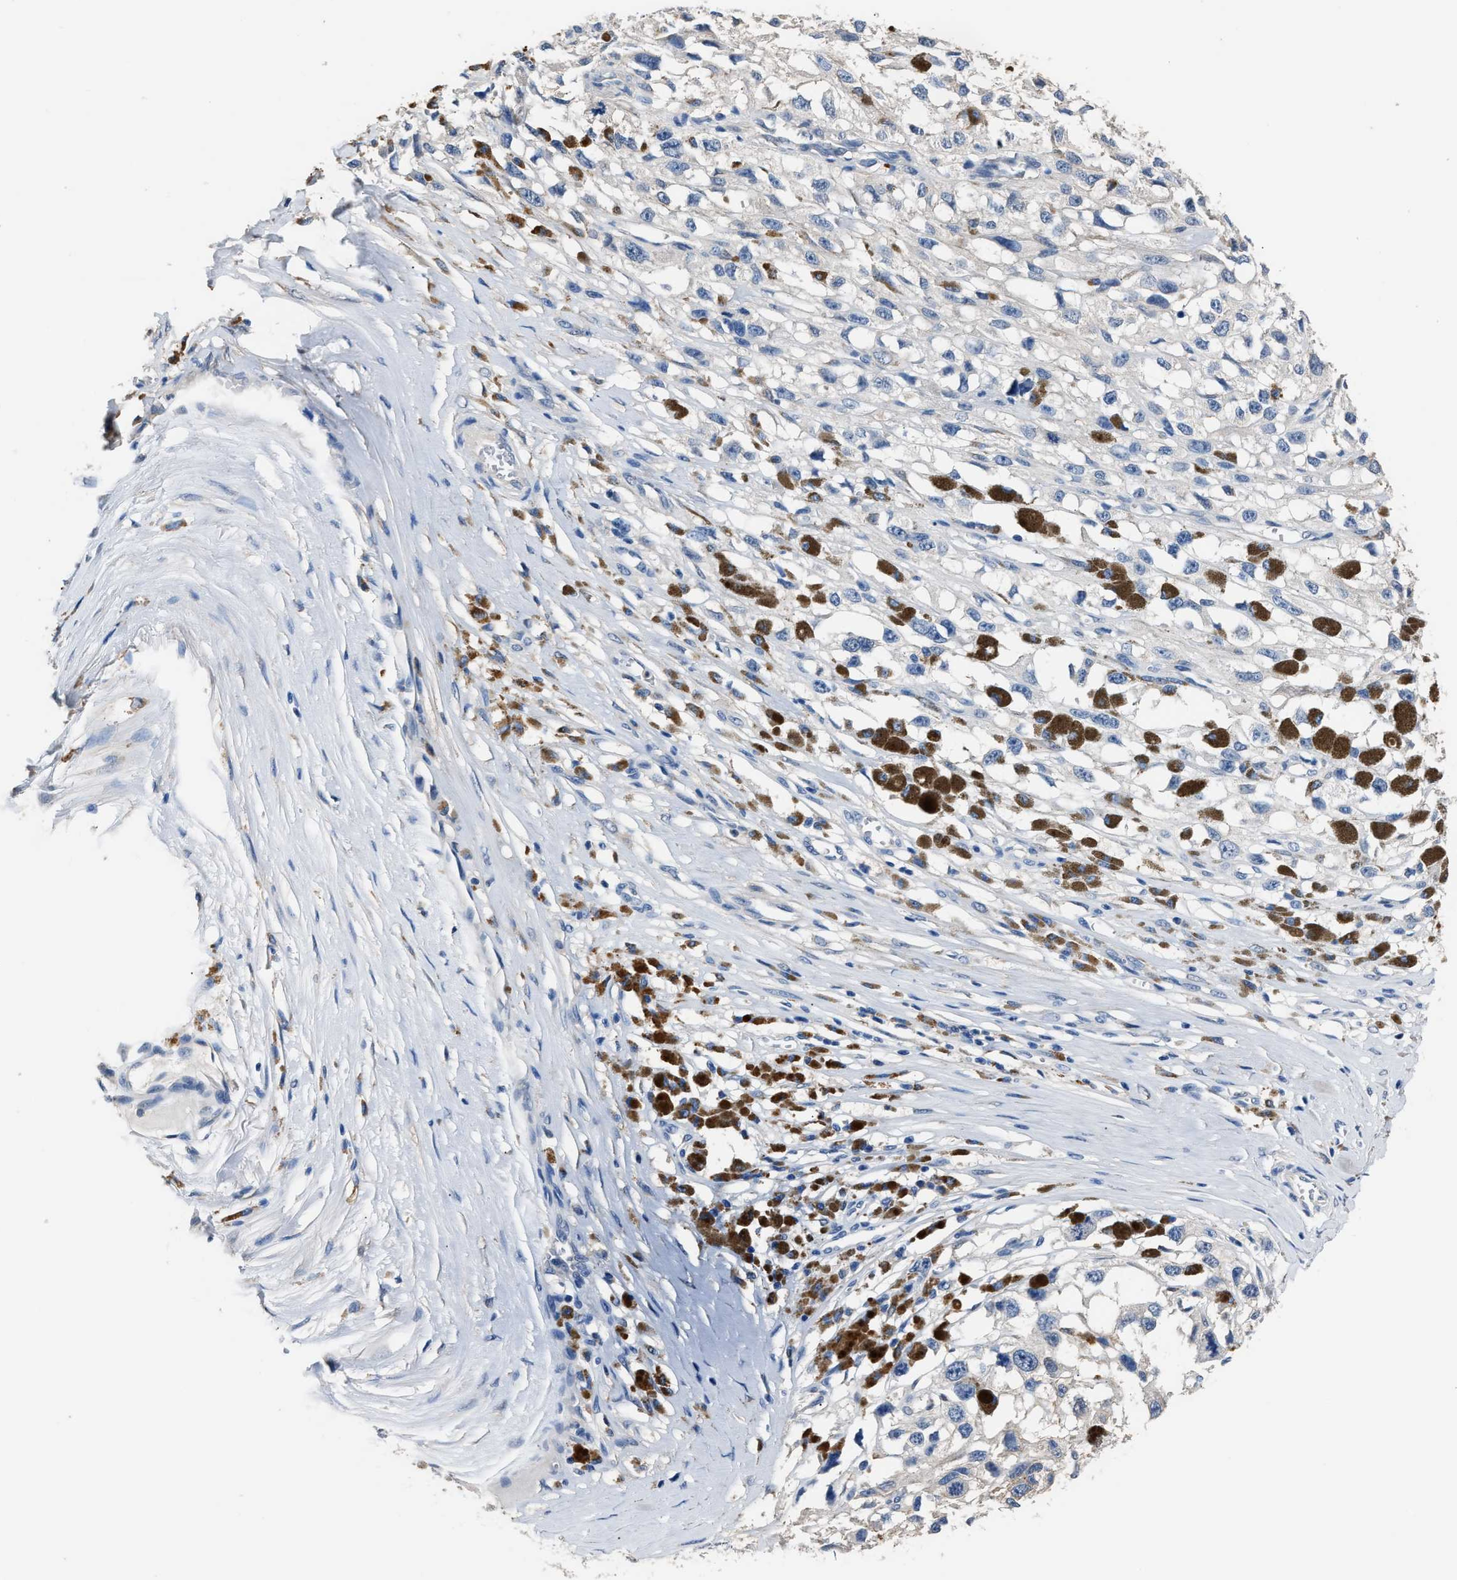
{"staining": {"intensity": "negative", "quantity": "none", "location": "none"}, "tissue": "melanoma", "cell_type": "Tumor cells", "image_type": "cancer", "snomed": [{"axis": "morphology", "description": "Malignant melanoma, Metastatic site"}, {"axis": "topography", "description": "Lymph node"}], "caption": "Human melanoma stained for a protein using immunohistochemistry (IHC) reveals no expression in tumor cells.", "gene": "GSTP1", "patient": {"sex": "male", "age": 59}}